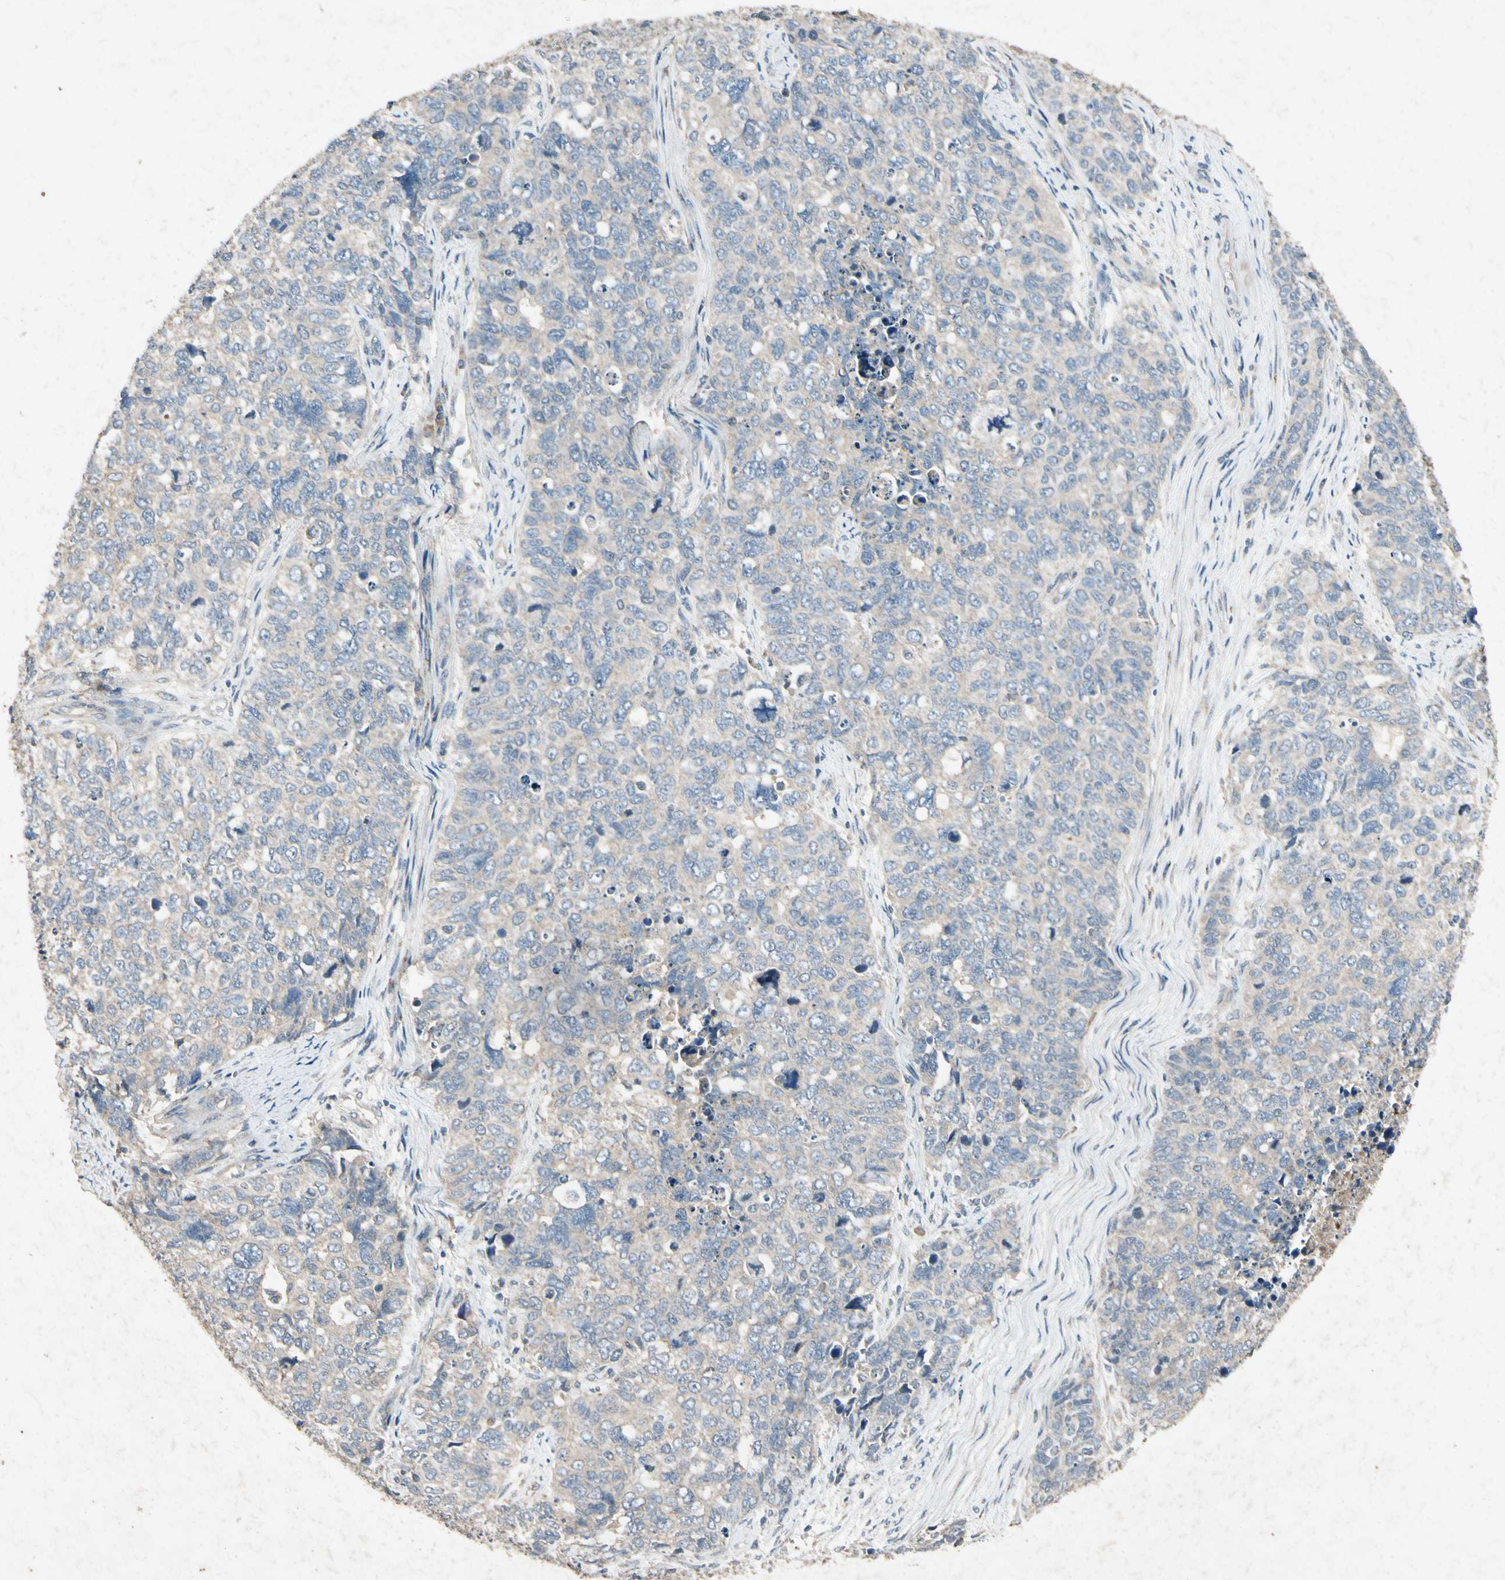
{"staining": {"intensity": "weak", "quantity": "25%-75%", "location": "cytoplasmic/membranous"}, "tissue": "cervical cancer", "cell_type": "Tumor cells", "image_type": "cancer", "snomed": [{"axis": "morphology", "description": "Squamous cell carcinoma, NOS"}, {"axis": "topography", "description": "Cervix"}], "caption": "The histopathology image reveals staining of cervical cancer (squamous cell carcinoma), revealing weak cytoplasmic/membranous protein positivity (brown color) within tumor cells. (DAB IHC, brown staining for protein, blue staining for nuclei).", "gene": "GPLD1", "patient": {"sex": "female", "age": 63}}